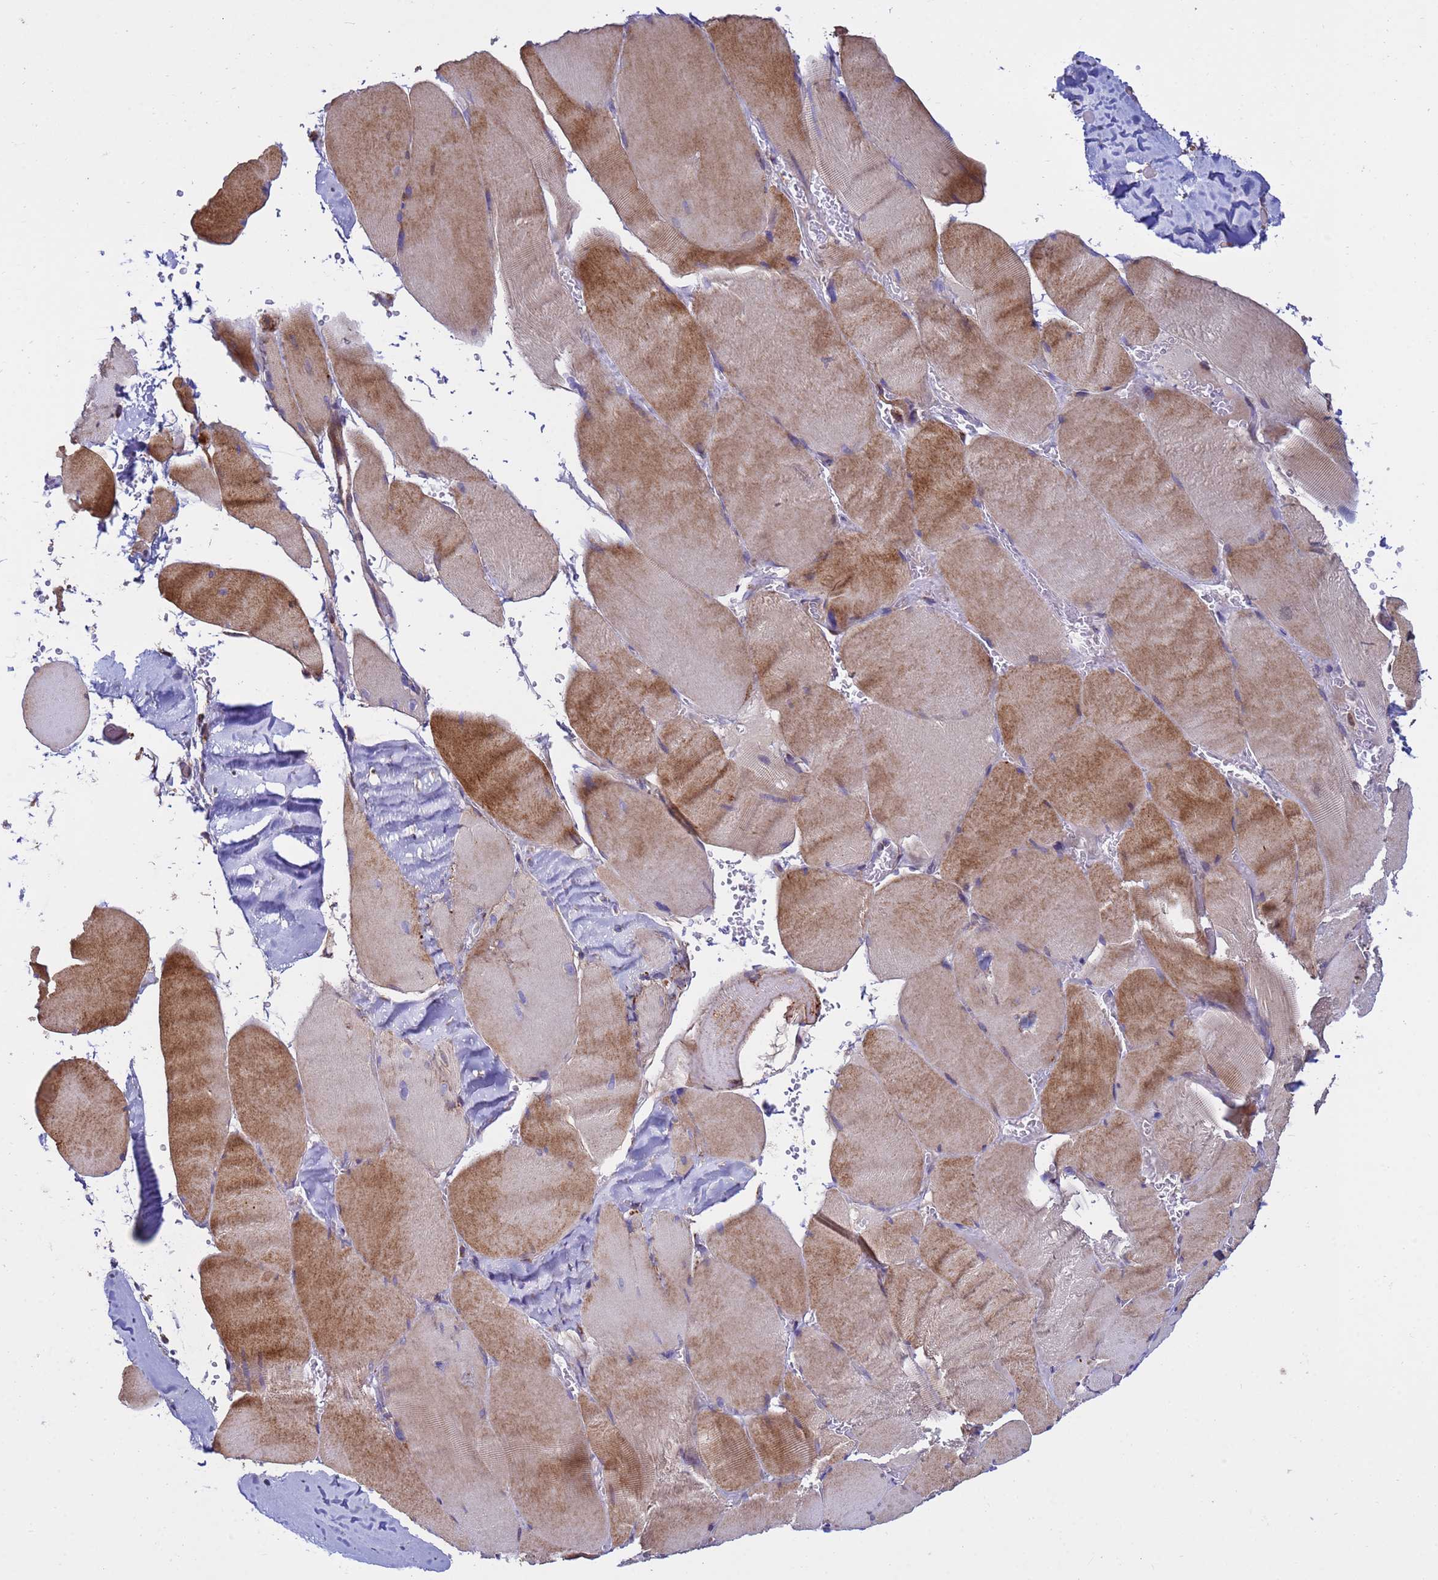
{"staining": {"intensity": "moderate", "quantity": "25%-75%", "location": "cytoplasmic/membranous"}, "tissue": "skeletal muscle", "cell_type": "Myocytes", "image_type": "normal", "snomed": [{"axis": "morphology", "description": "Normal tissue, NOS"}, {"axis": "topography", "description": "Skeletal muscle"}, {"axis": "topography", "description": "Head-Neck"}], "caption": "Skeletal muscle stained with immunohistochemistry (IHC) shows moderate cytoplasmic/membranous expression in about 25%-75% of myocytes.", "gene": "TUBGCP3", "patient": {"sex": "male", "age": 66}}